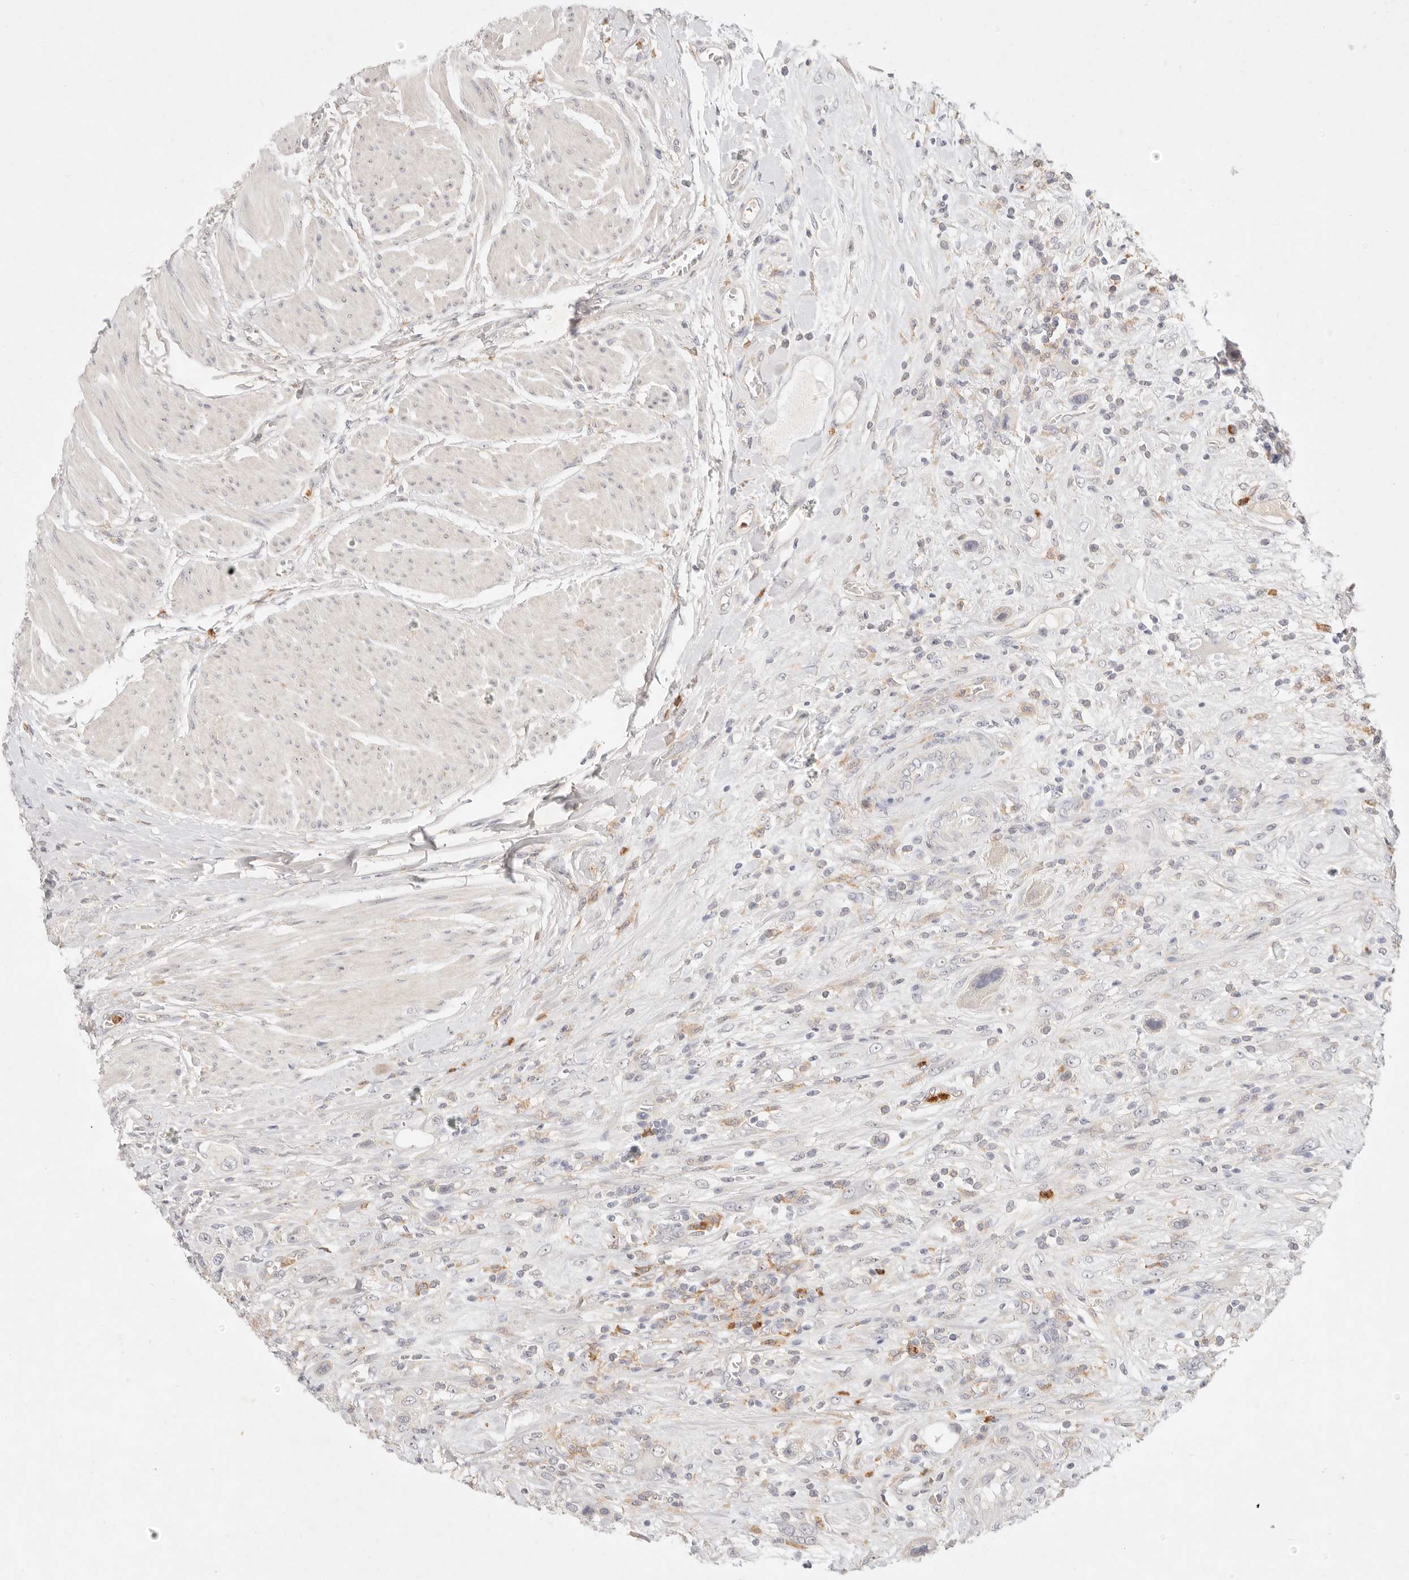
{"staining": {"intensity": "negative", "quantity": "none", "location": "none"}, "tissue": "urothelial cancer", "cell_type": "Tumor cells", "image_type": "cancer", "snomed": [{"axis": "morphology", "description": "Urothelial carcinoma, High grade"}, {"axis": "topography", "description": "Urinary bladder"}], "caption": "Micrograph shows no protein staining in tumor cells of high-grade urothelial carcinoma tissue.", "gene": "GPR84", "patient": {"sex": "male", "age": 50}}